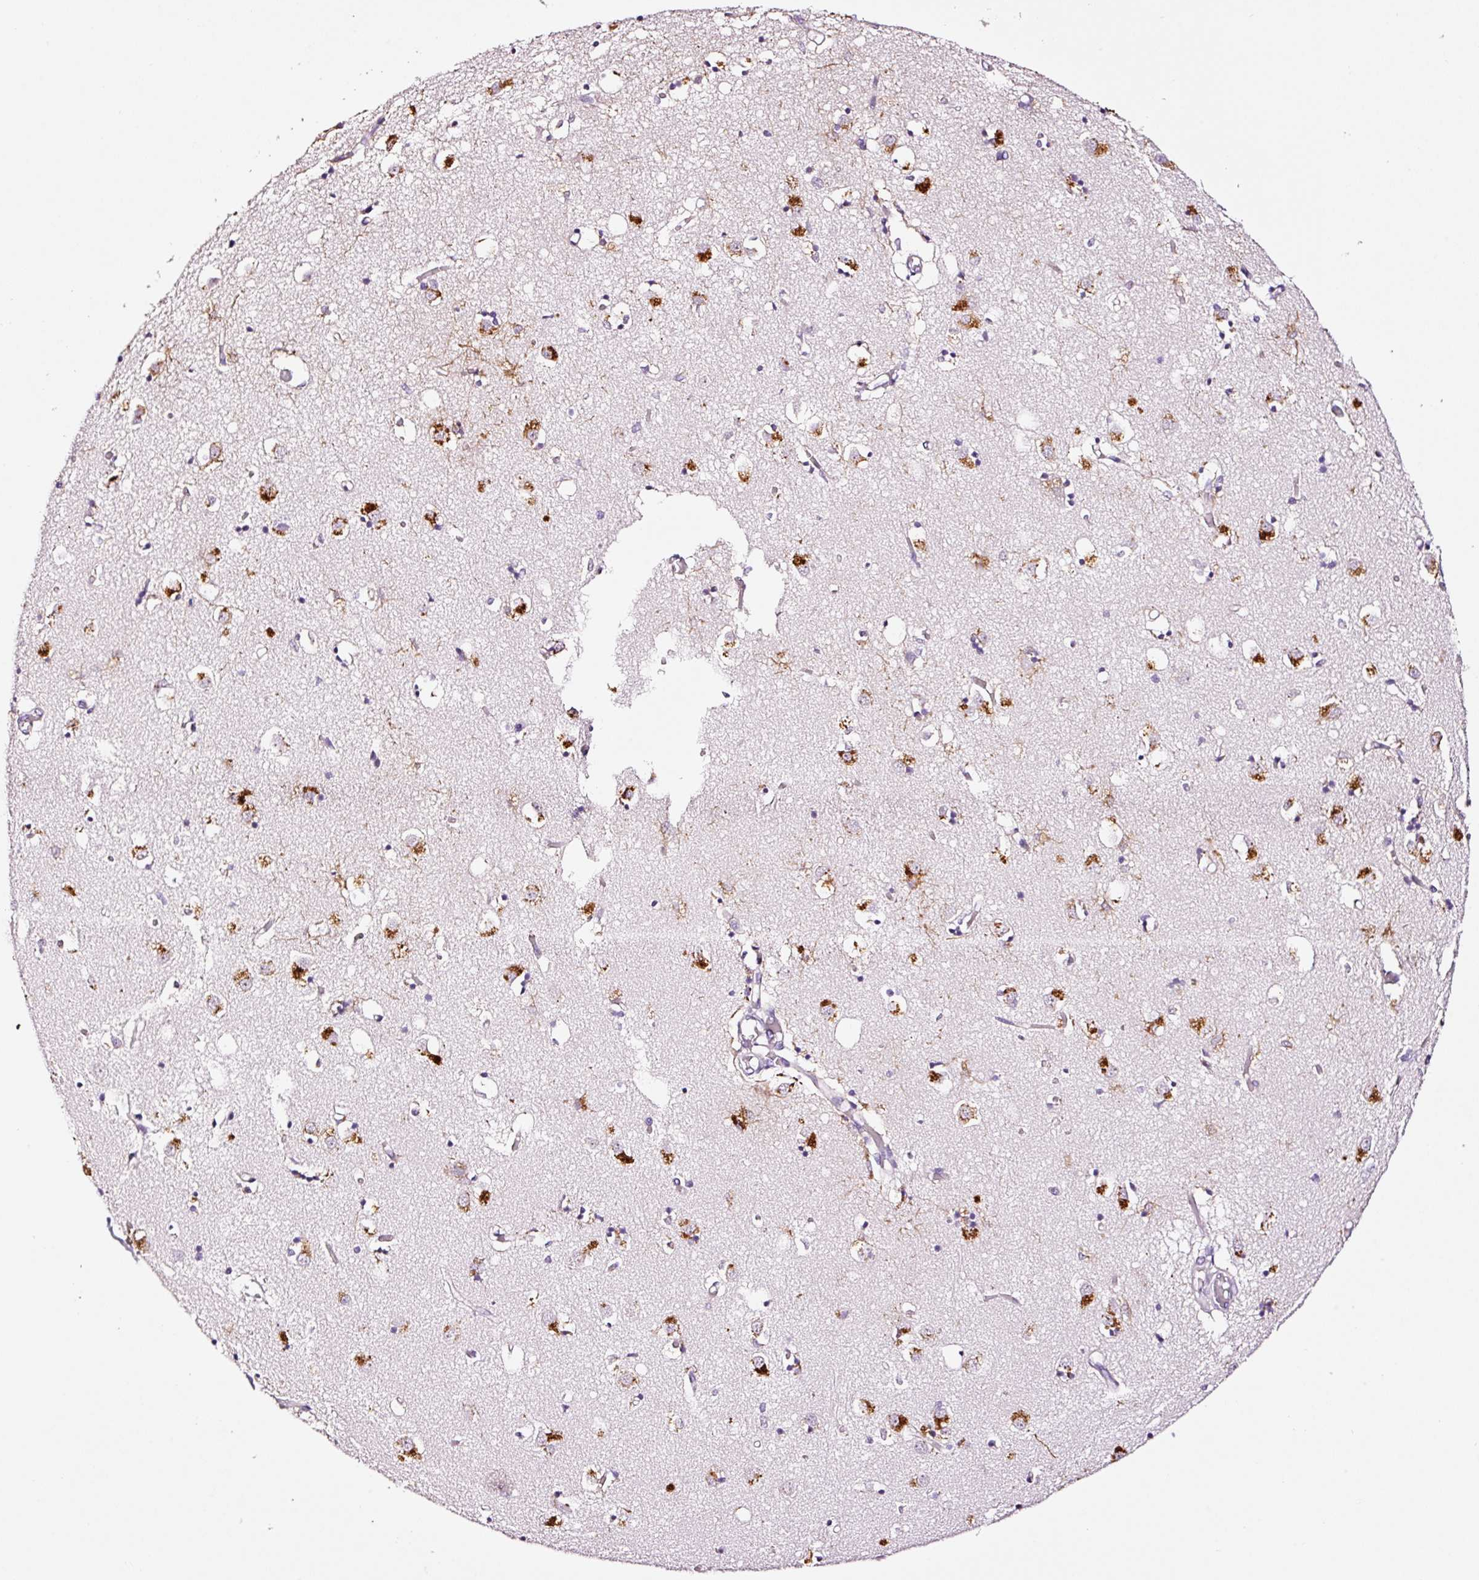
{"staining": {"intensity": "negative", "quantity": "none", "location": "none"}, "tissue": "caudate", "cell_type": "Glial cells", "image_type": "normal", "snomed": [{"axis": "morphology", "description": "Normal tissue, NOS"}, {"axis": "topography", "description": "Lateral ventricle wall"}], "caption": "Normal caudate was stained to show a protein in brown. There is no significant expression in glial cells. (Brightfield microscopy of DAB (3,3'-diaminobenzidine) immunohistochemistry at high magnification).", "gene": "RTF2", "patient": {"sex": "male", "age": 70}}